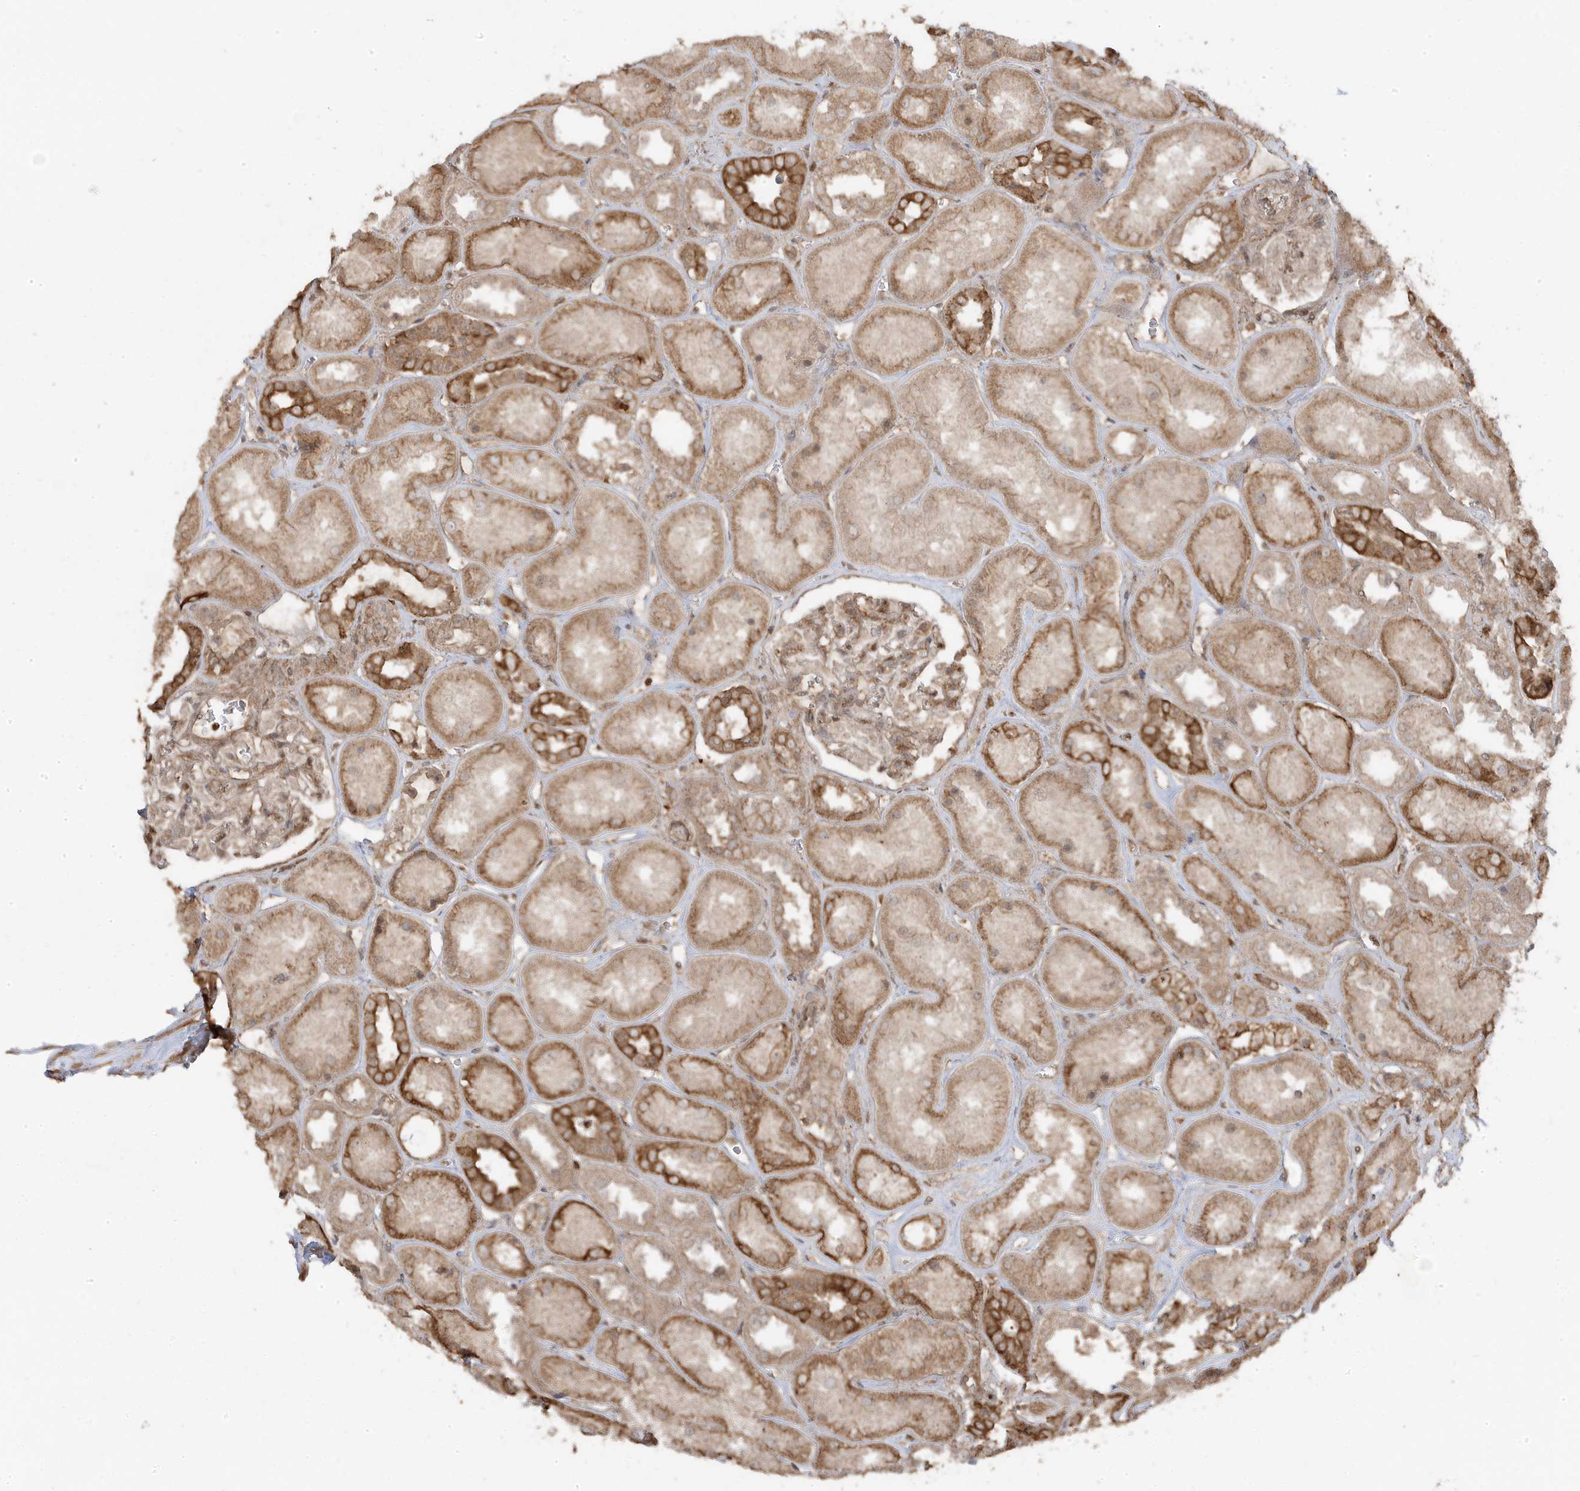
{"staining": {"intensity": "moderate", "quantity": "<25%", "location": "cytoplasmic/membranous,nuclear"}, "tissue": "kidney", "cell_type": "Cells in glomeruli", "image_type": "normal", "snomed": [{"axis": "morphology", "description": "Normal tissue, NOS"}, {"axis": "topography", "description": "Kidney"}], "caption": "DAB (3,3'-diaminobenzidine) immunohistochemical staining of normal human kidney exhibits moderate cytoplasmic/membranous,nuclear protein staining in about <25% of cells in glomeruli. The staining was performed using DAB, with brown indicating positive protein expression. Nuclei are stained blue with hematoxylin.", "gene": "ASAP1", "patient": {"sex": "male", "age": 70}}